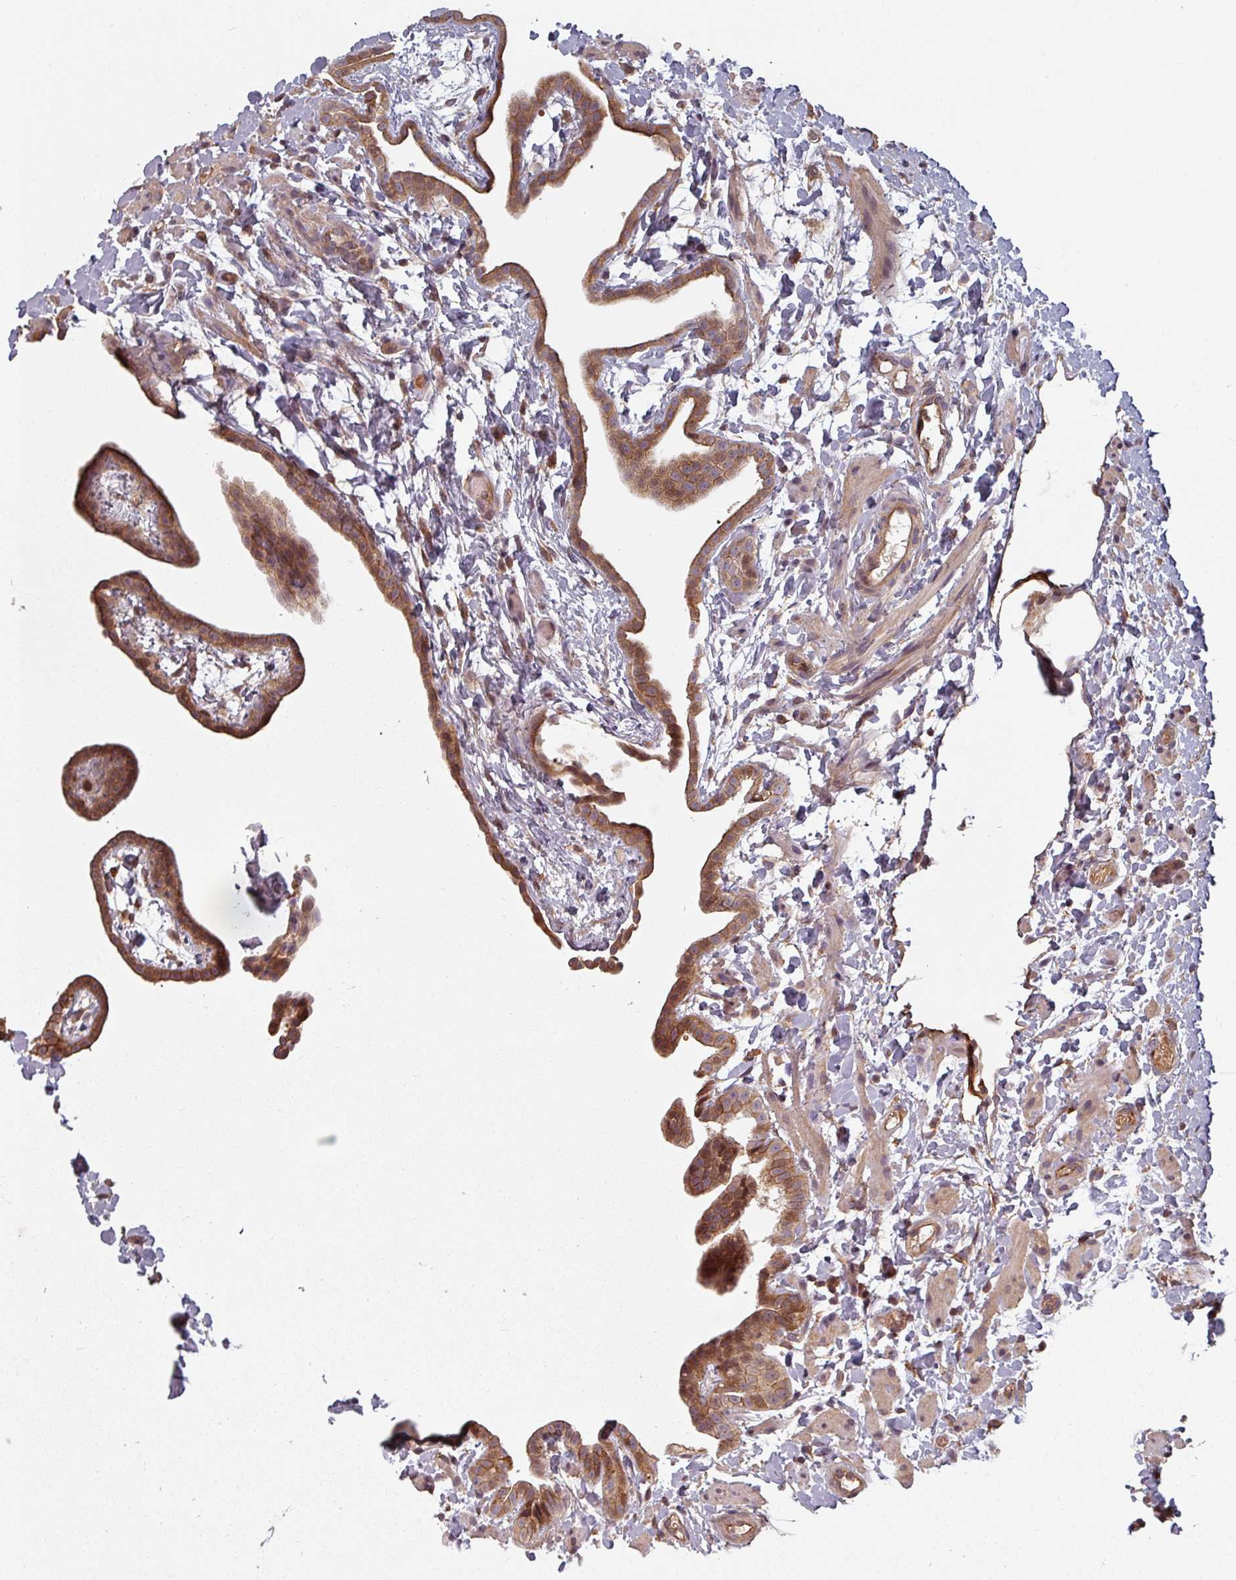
{"staining": {"intensity": "moderate", "quantity": ">75%", "location": "cytoplasmic/membranous"}, "tissue": "fallopian tube", "cell_type": "Glandular cells", "image_type": "normal", "snomed": [{"axis": "morphology", "description": "Normal tissue, NOS"}, {"axis": "topography", "description": "Fallopian tube"}], "caption": "Moderate cytoplasmic/membranous staining for a protein is seen in about >75% of glandular cells of normal fallopian tube using IHC.", "gene": "EID1", "patient": {"sex": "female", "age": 37}}